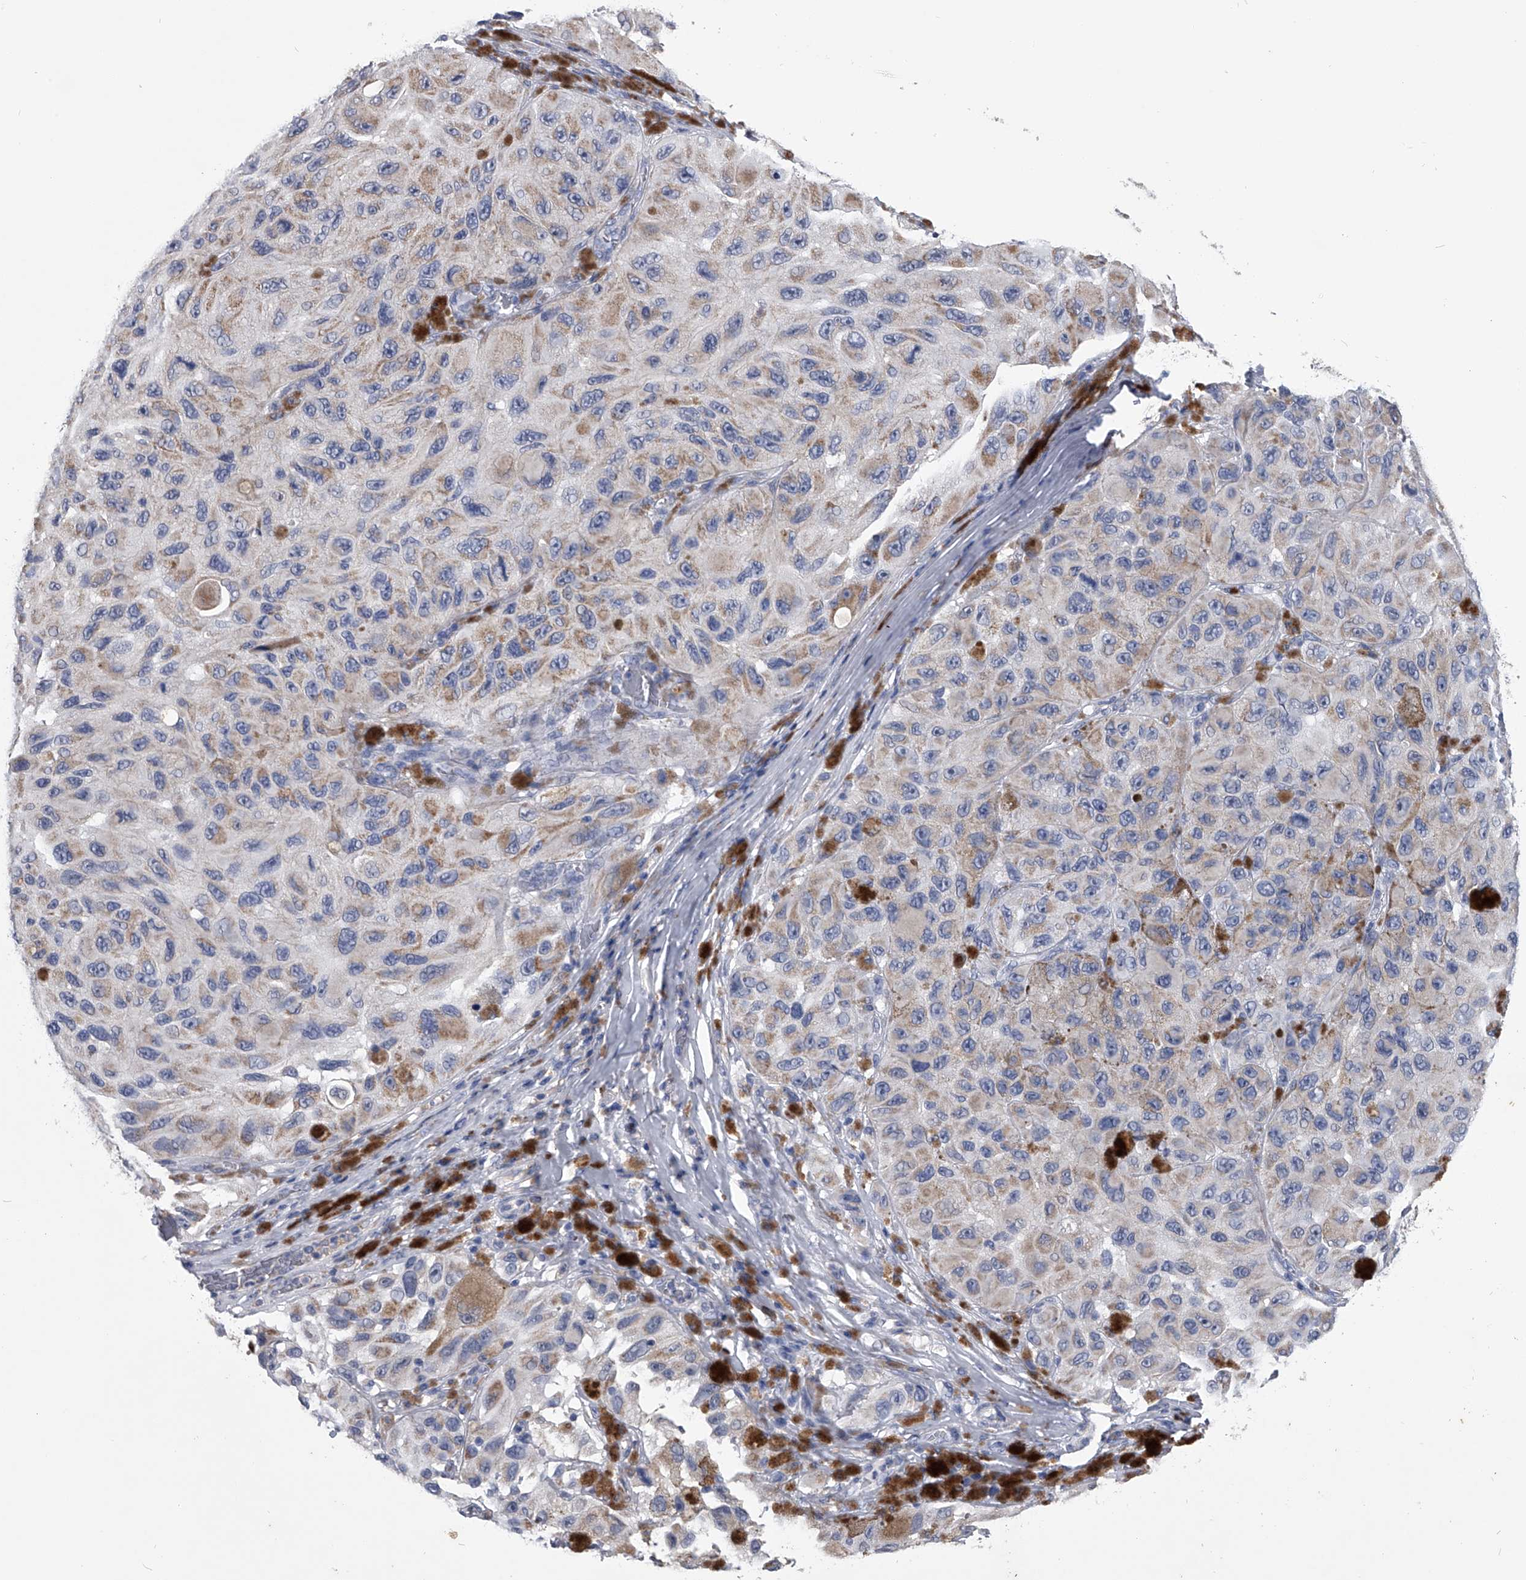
{"staining": {"intensity": "weak", "quantity": "25%-75%", "location": "cytoplasmic/membranous"}, "tissue": "melanoma", "cell_type": "Tumor cells", "image_type": "cancer", "snomed": [{"axis": "morphology", "description": "Malignant melanoma, NOS"}, {"axis": "topography", "description": "Skin"}], "caption": "A micrograph of human malignant melanoma stained for a protein exhibits weak cytoplasmic/membranous brown staining in tumor cells.", "gene": "OAT", "patient": {"sex": "female", "age": 73}}